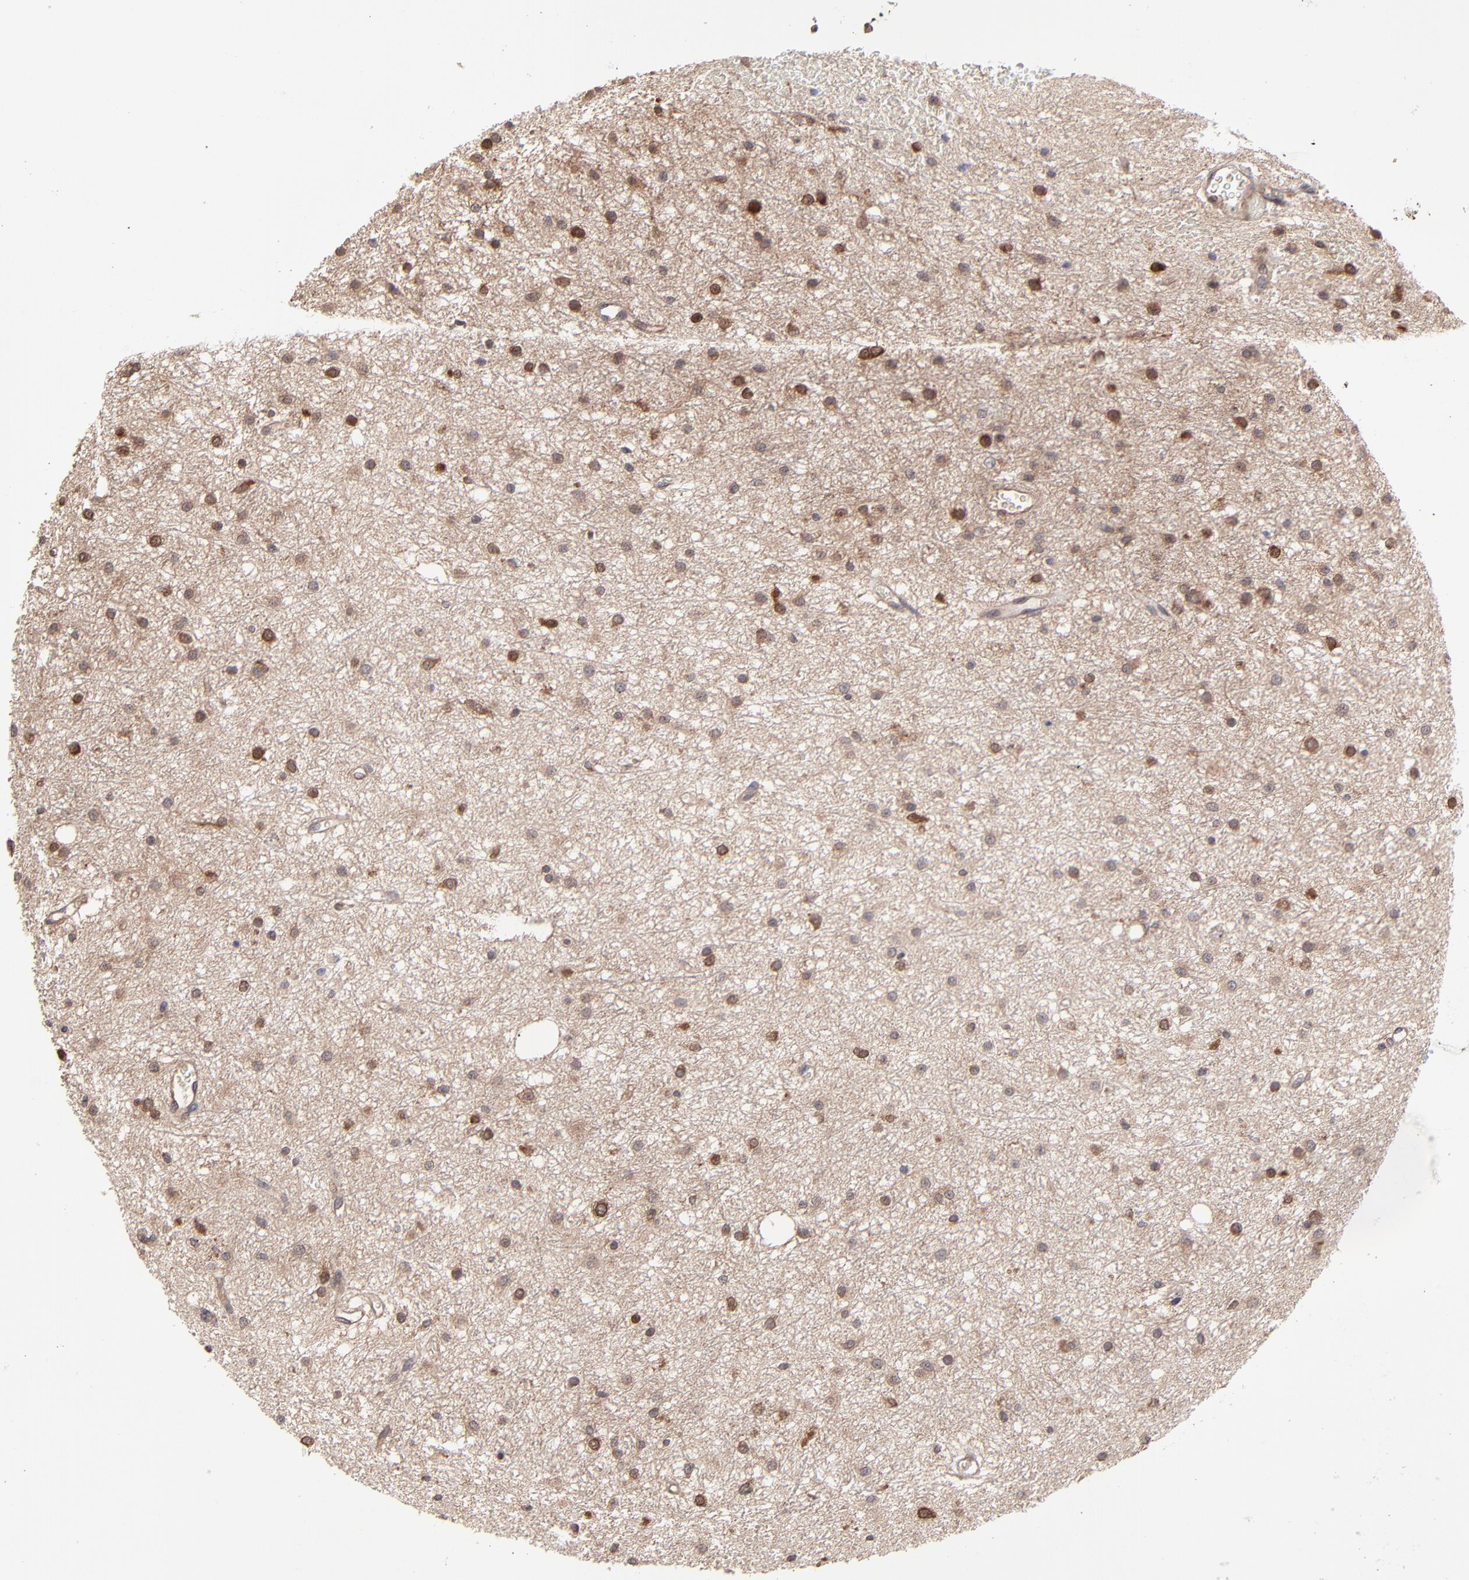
{"staining": {"intensity": "strong", "quantity": "25%-75%", "location": "cytoplasmic/membranous"}, "tissue": "glioma", "cell_type": "Tumor cells", "image_type": "cancer", "snomed": [{"axis": "morphology", "description": "Glioma, malignant, Low grade"}, {"axis": "topography", "description": "Brain"}], "caption": "An immunohistochemistry (IHC) micrograph of neoplastic tissue is shown. Protein staining in brown labels strong cytoplasmic/membranous positivity in glioma within tumor cells.", "gene": "GART", "patient": {"sex": "female", "age": 36}}